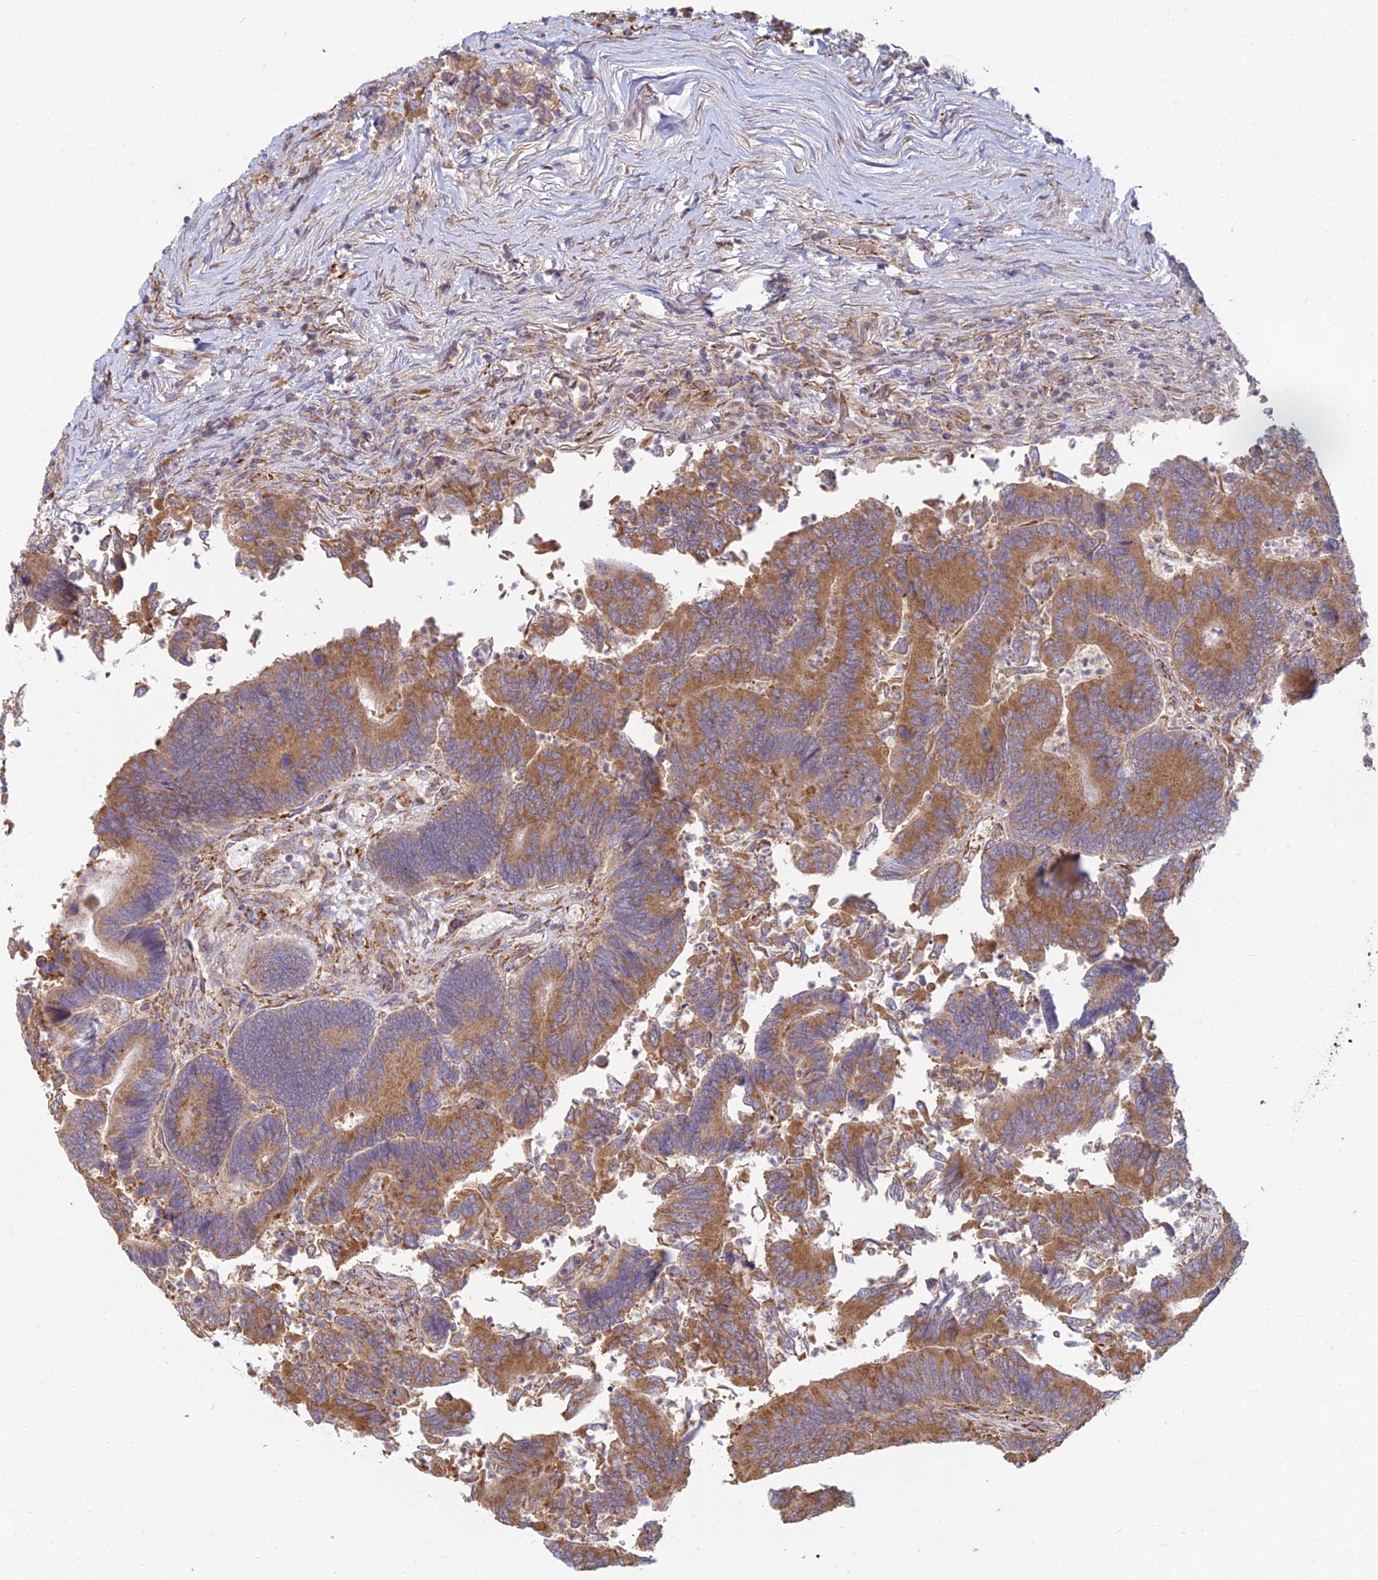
{"staining": {"intensity": "moderate", "quantity": ">75%", "location": "cytoplasmic/membranous"}, "tissue": "colorectal cancer", "cell_type": "Tumor cells", "image_type": "cancer", "snomed": [{"axis": "morphology", "description": "Adenocarcinoma, NOS"}, {"axis": "topography", "description": "Colon"}], "caption": "This micrograph exhibits immunohistochemistry staining of adenocarcinoma (colorectal), with medium moderate cytoplasmic/membranous expression in about >75% of tumor cells.", "gene": "NXNL2", "patient": {"sex": "female", "age": 67}}